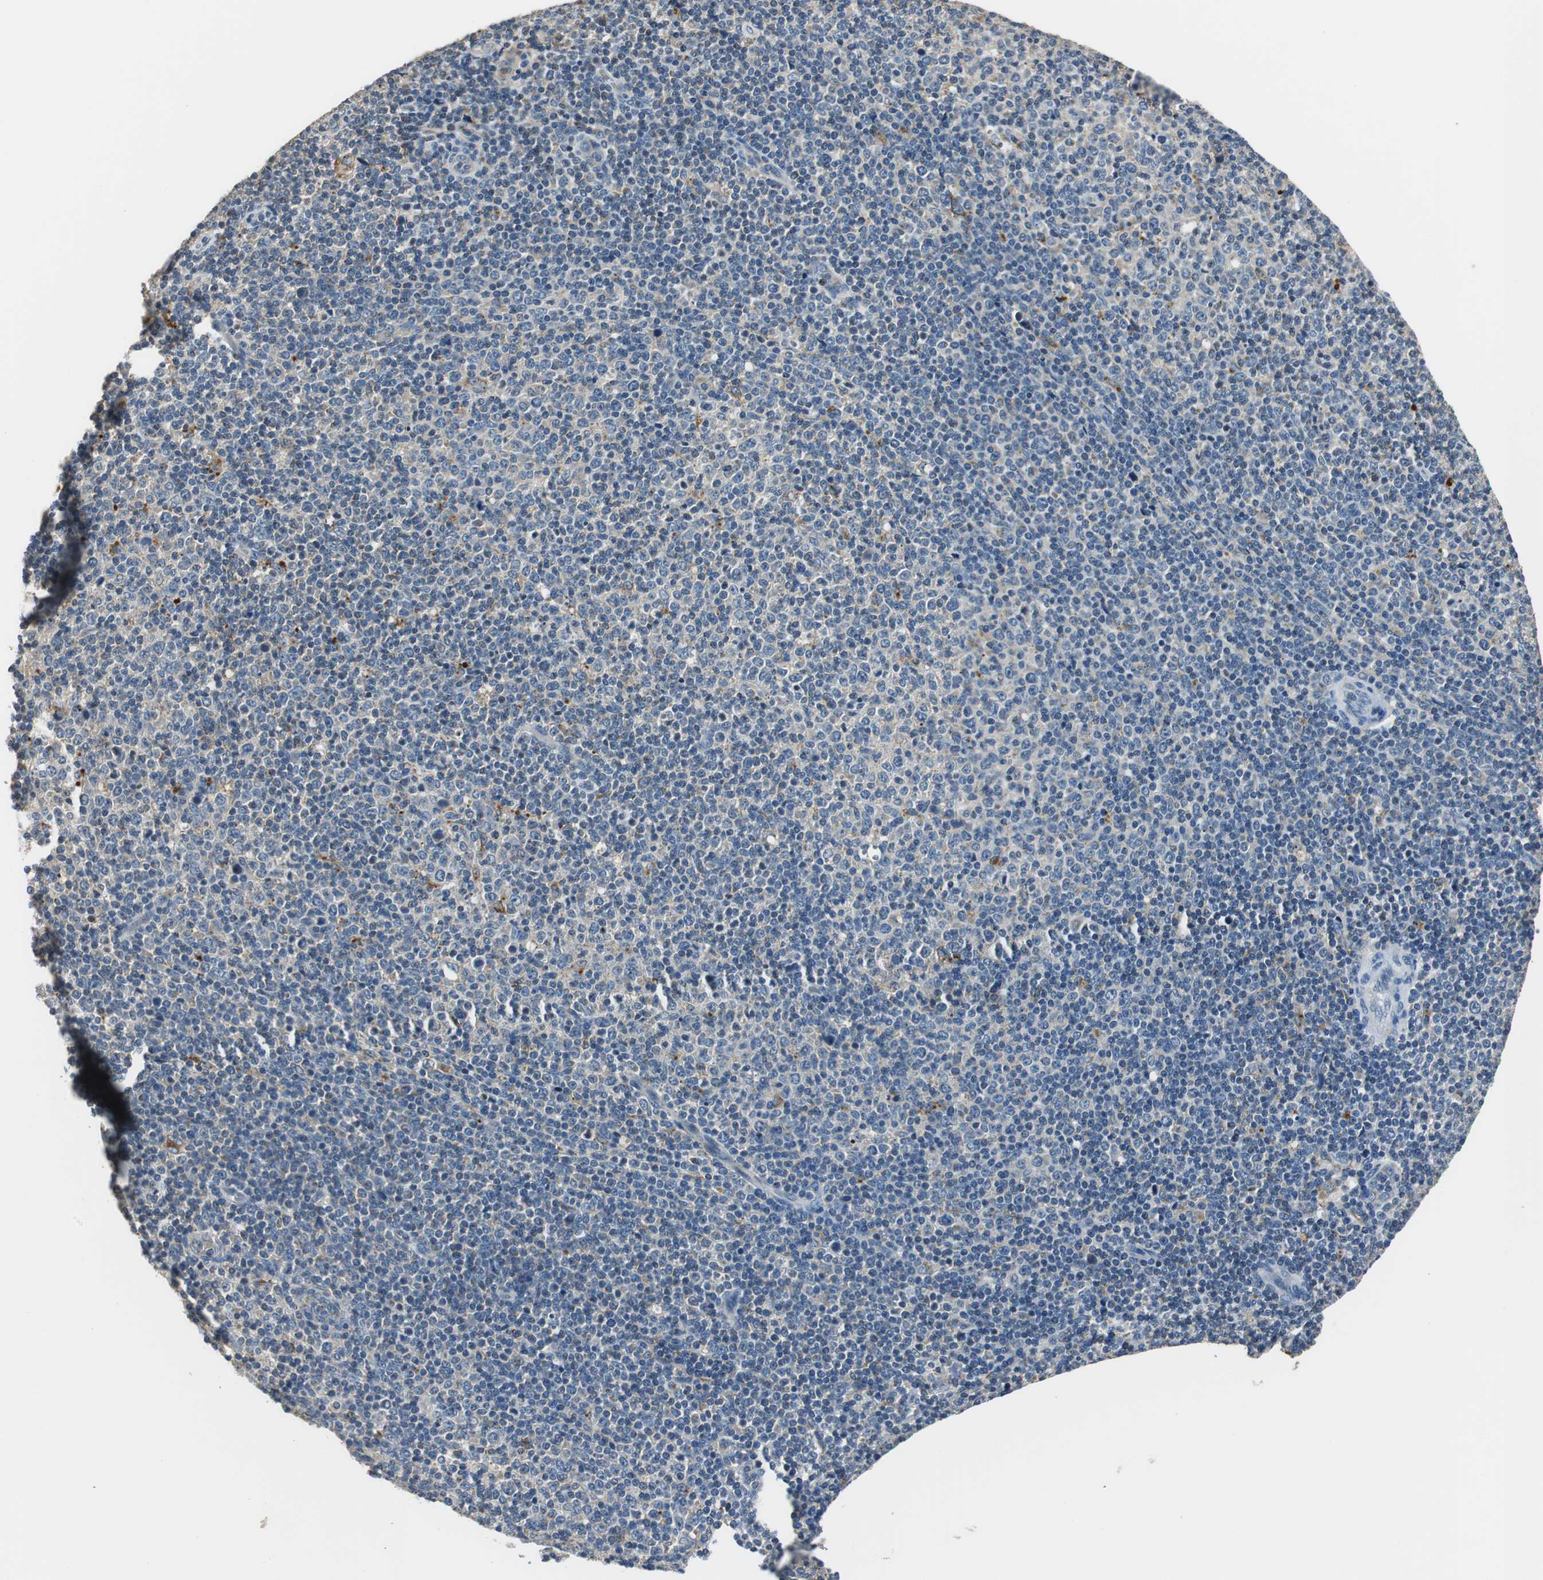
{"staining": {"intensity": "negative", "quantity": "none", "location": "none"}, "tissue": "lymphoma", "cell_type": "Tumor cells", "image_type": "cancer", "snomed": [{"axis": "morphology", "description": "Malignant lymphoma, non-Hodgkin's type, Low grade"}, {"axis": "topography", "description": "Lymph node"}], "caption": "DAB (3,3'-diaminobenzidine) immunohistochemical staining of human lymphoma displays no significant expression in tumor cells.", "gene": "NIT1", "patient": {"sex": "male", "age": 70}}